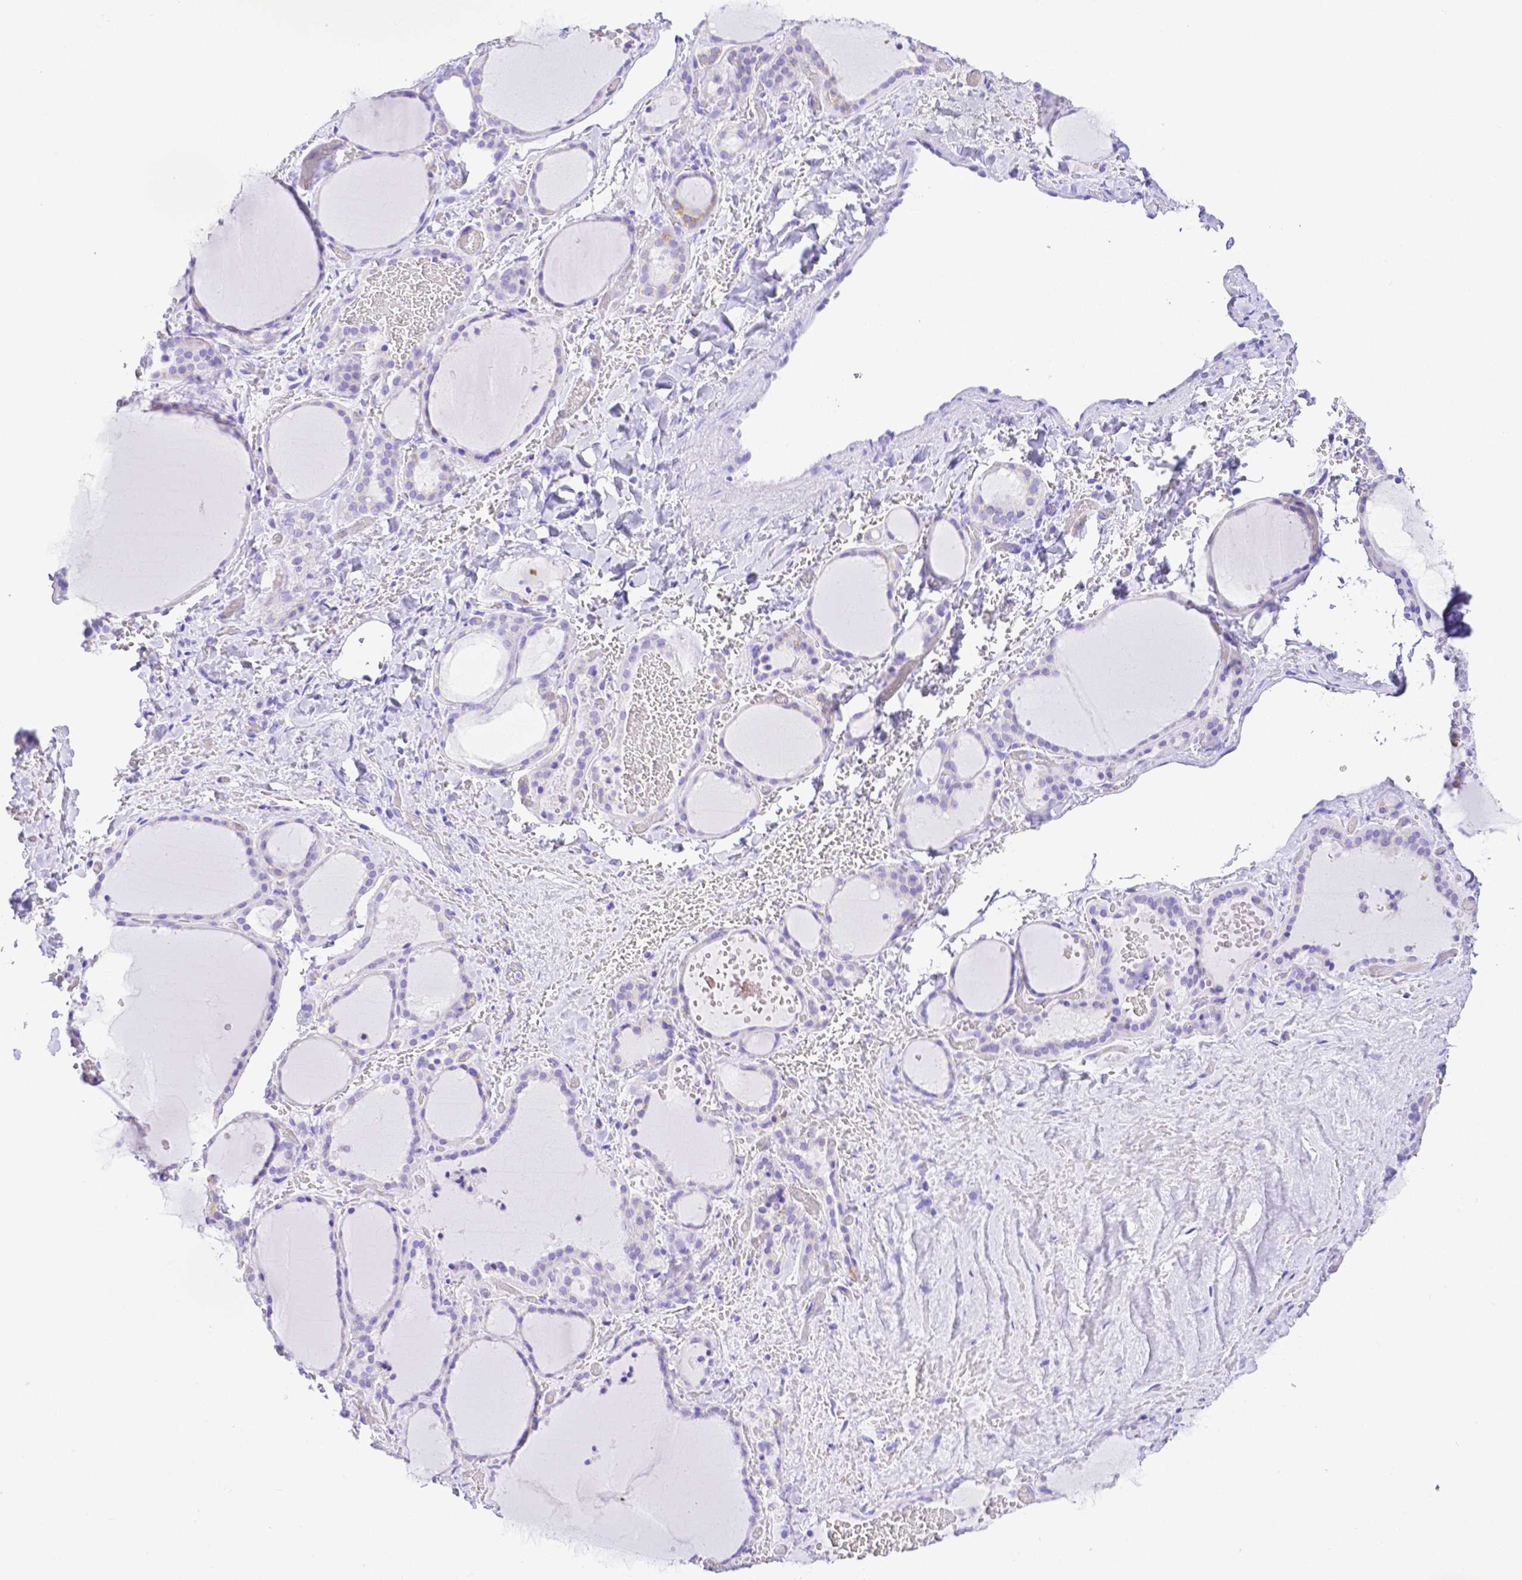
{"staining": {"intensity": "negative", "quantity": "none", "location": "none"}, "tissue": "thyroid gland", "cell_type": "Glandular cells", "image_type": "normal", "snomed": [{"axis": "morphology", "description": "Normal tissue, NOS"}, {"axis": "topography", "description": "Thyroid gland"}], "caption": "An IHC histopathology image of benign thyroid gland is shown. There is no staining in glandular cells of thyroid gland.", "gene": "SMR3A", "patient": {"sex": "female", "age": 36}}